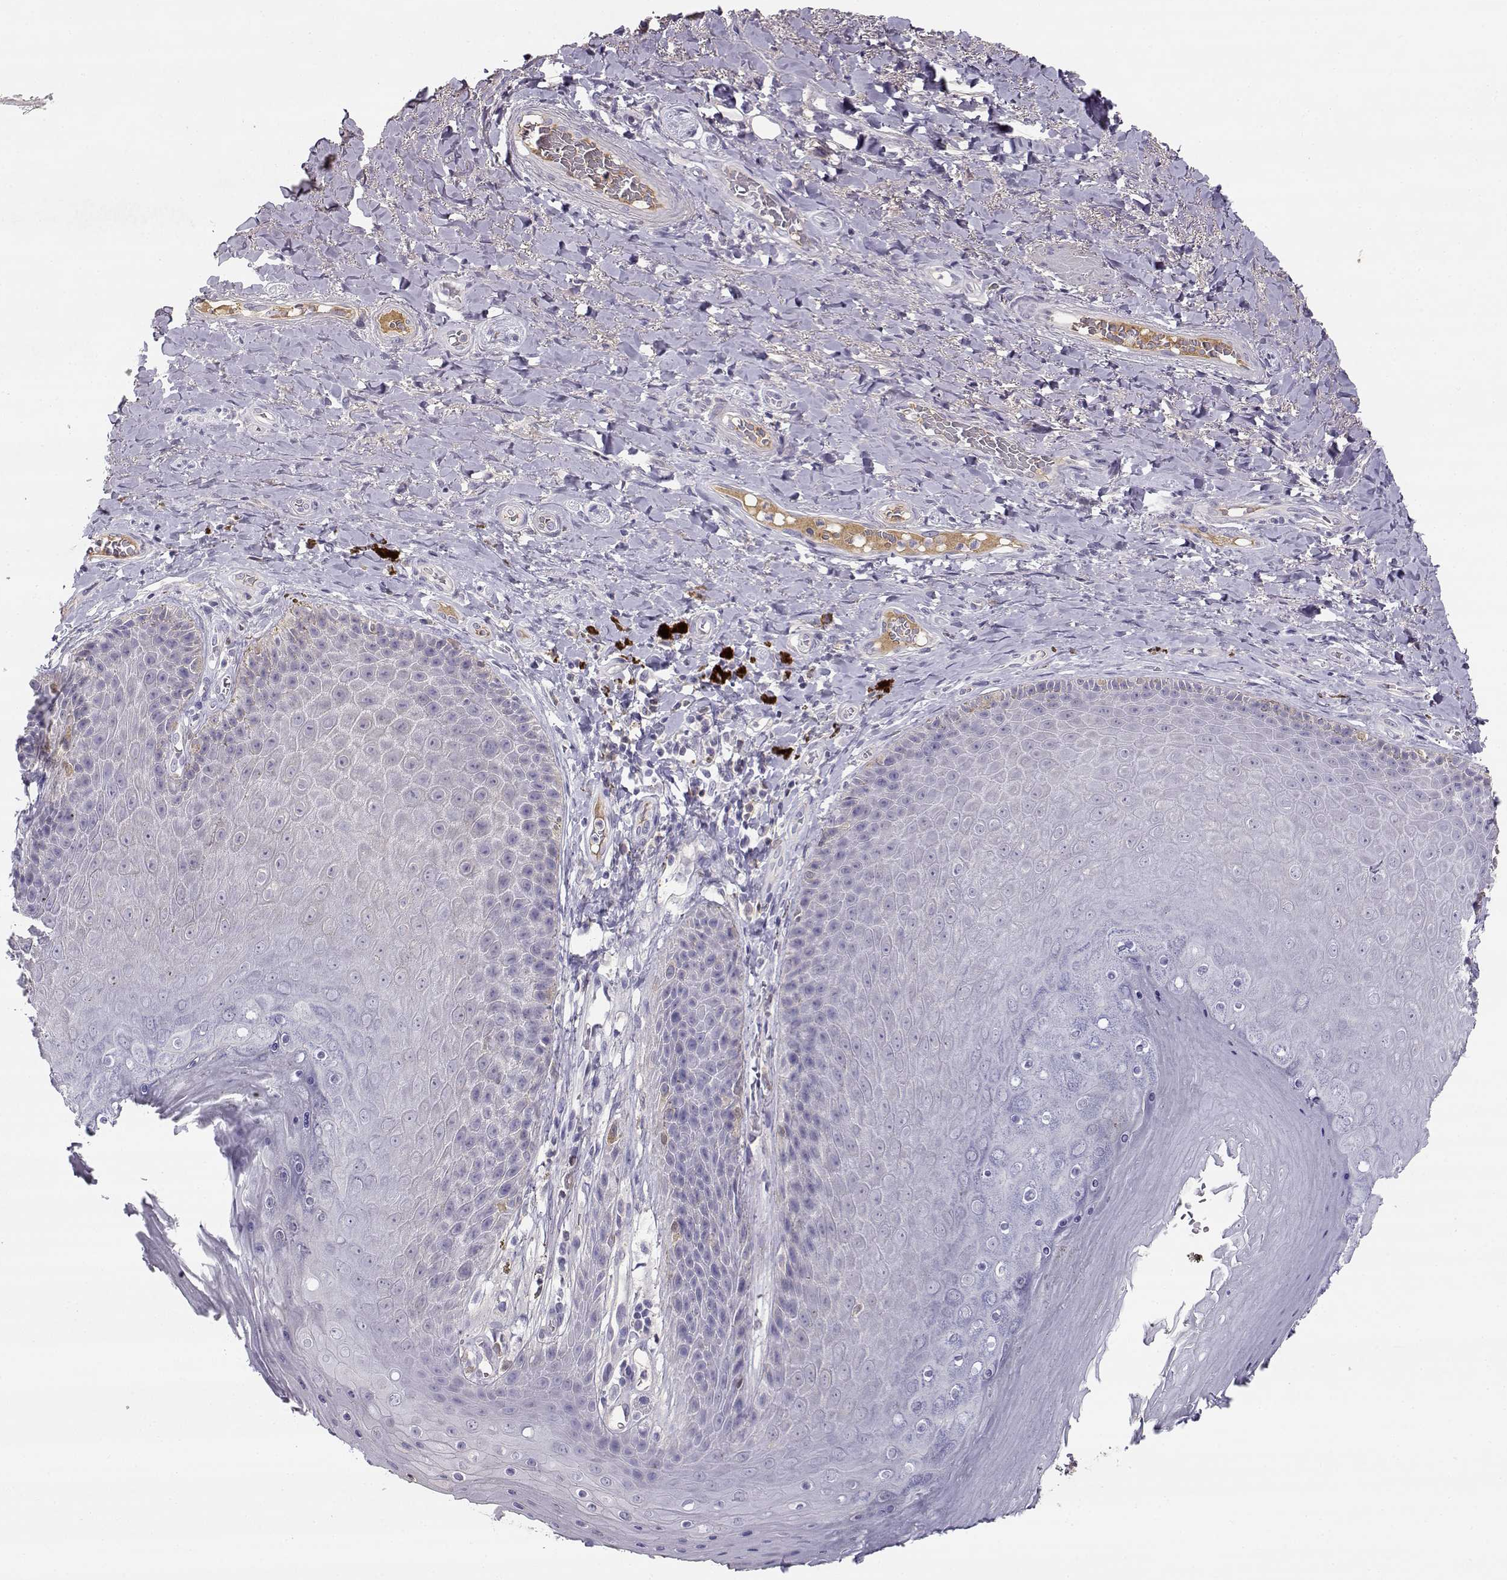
{"staining": {"intensity": "negative", "quantity": "none", "location": "none"}, "tissue": "skin", "cell_type": "Epidermal cells", "image_type": "normal", "snomed": [{"axis": "morphology", "description": "Normal tissue, NOS"}, {"axis": "topography", "description": "Skeletal muscle"}, {"axis": "topography", "description": "Anal"}, {"axis": "topography", "description": "Peripheral nerve tissue"}], "caption": "Histopathology image shows no significant protein expression in epidermal cells of normal skin.", "gene": "SLCO6A1", "patient": {"sex": "male", "age": 53}}